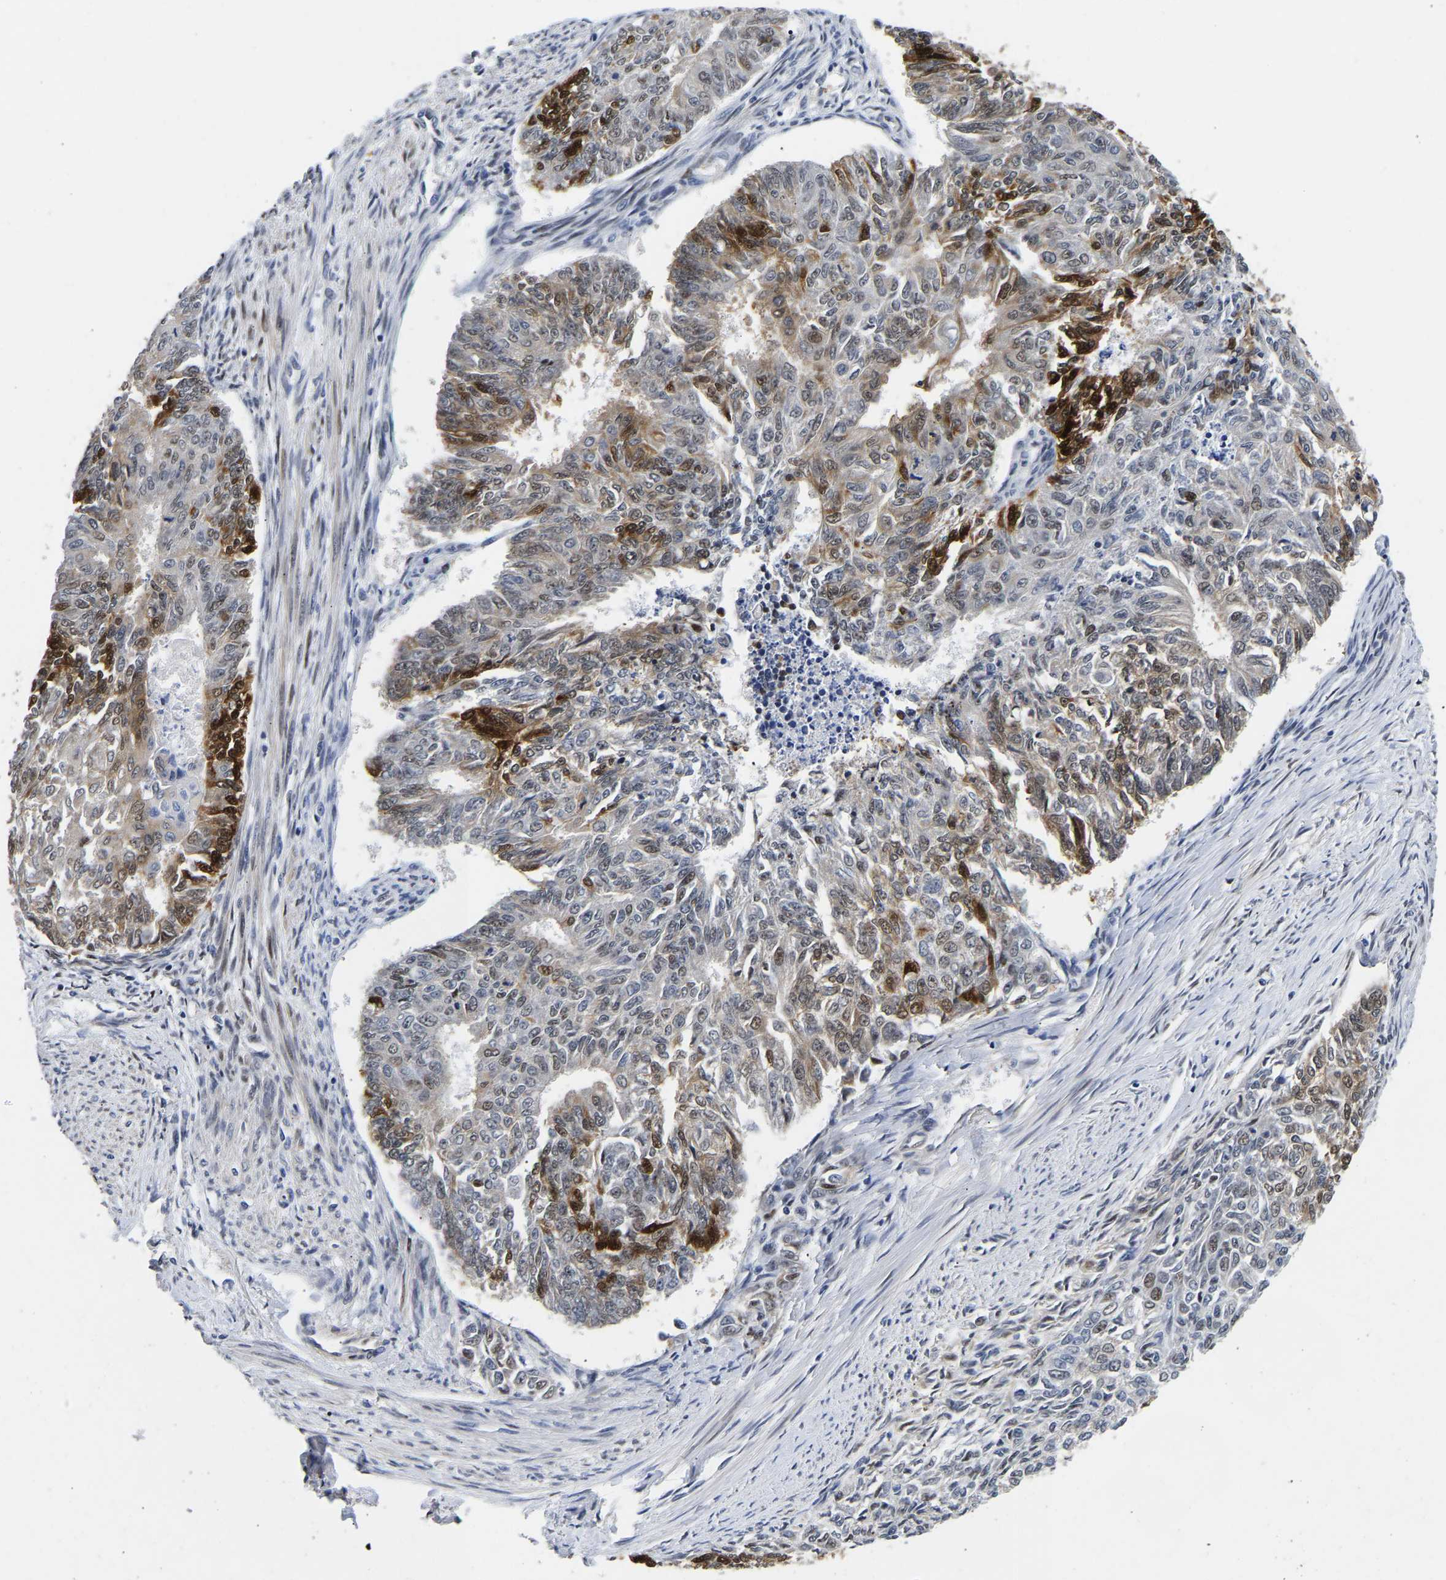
{"staining": {"intensity": "strong", "quantity": "<25%", "location": "cytoplasmic/membranous,nuclear"}, "tissue": "endometrial cancer", "cell_type": "Tumor cells", "image_type": "cancer", "snomed": [{"axis": "morphology", "description": "Adenocarcinoma, NOS"}, {"axis": "topography", "description": "Endometrium"}], "caption": "Immunohistochemical staining of endometrial adenocarcinoma reveals medium levels of strong cytoplasmic/membranous and nuclear positivity in about <25% of tumor cells.", "gene": "CCDC6", "patient": {"sex": "female", "age": 32}}